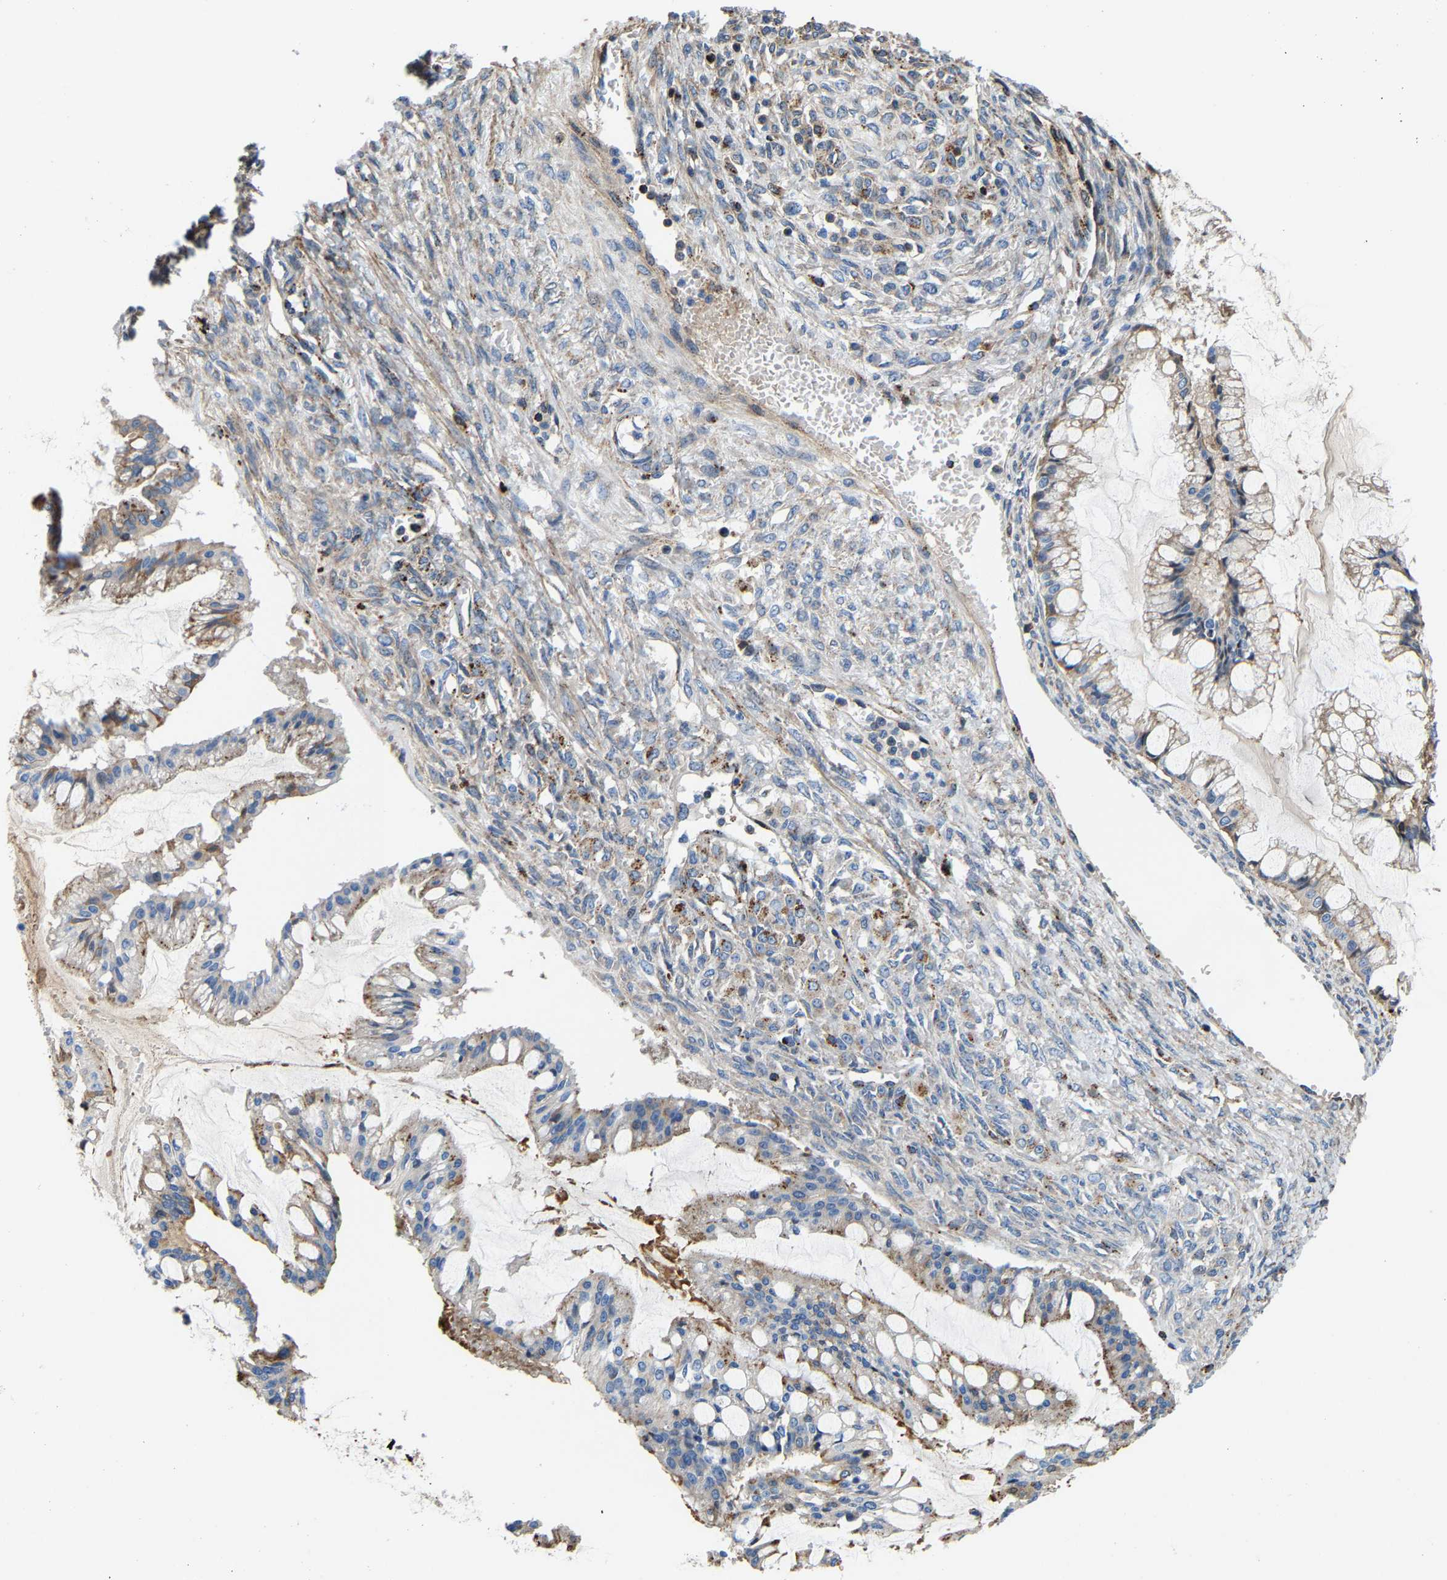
{"staining": {"intensity": "moderate", "quantity": "<25%", "location": "cytoplasmic/membranous"}, "tissue": "ovarian cancer", "cell_type": "Tumor cells", "image_type": "cancer", "snomed": [{"axis": "morphology", "description": "Cystadenocarcinoma, mucinous, NOS"}, {"axis": "topography", "description": "Ovary"}], "caption": "IHC photomicrograph of human ovarian cancer (mucinous cystadenocarcinoma) stained for a protein (brown), which displays low levels of moderate cytoplasmic/membranous positivity in about <25% of tumor cells.", "gene": "DPP7", "patient": {"sex": "female", "age": 73}}